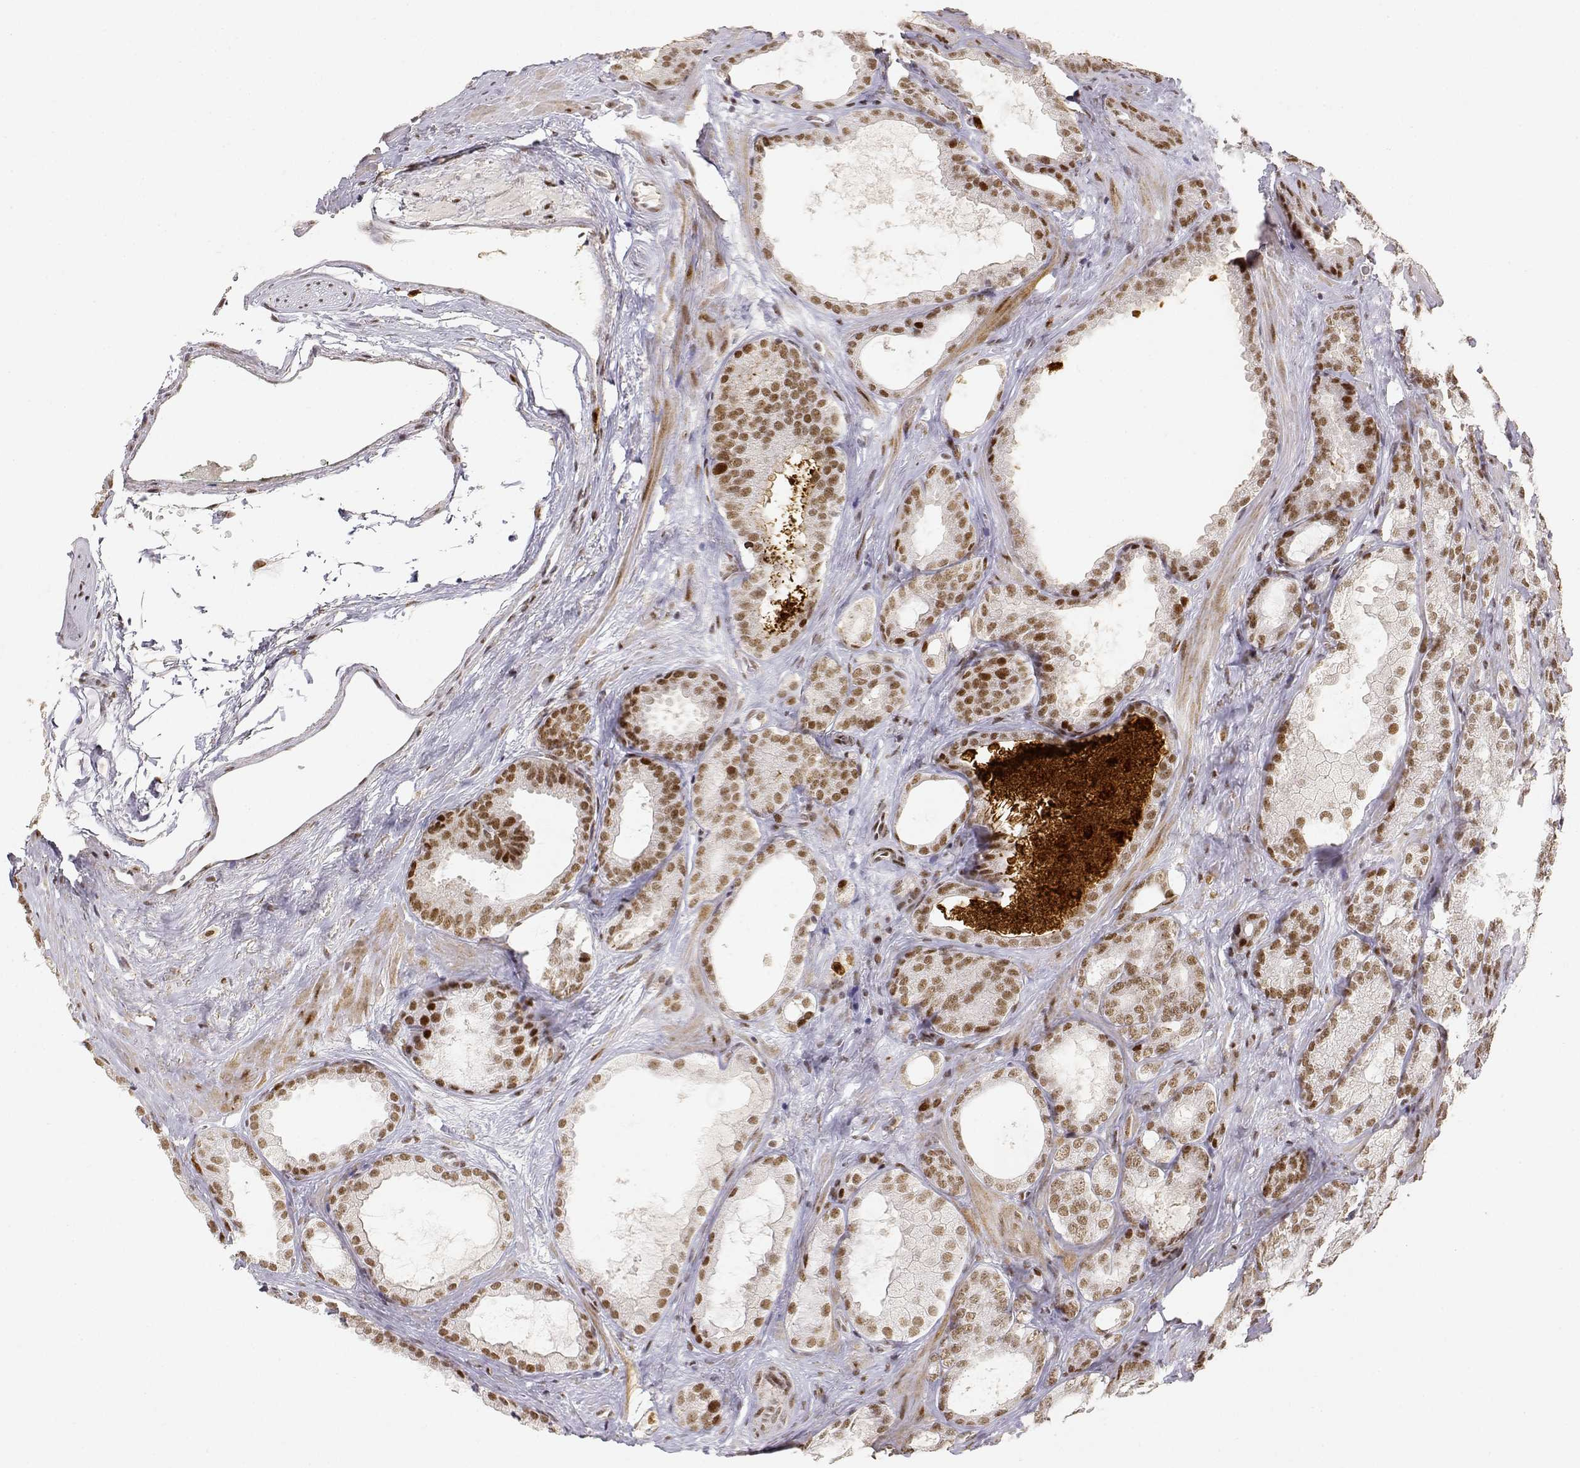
{"staining": {"intensity": "weak", "quantity": ">75%", "location": "nuclear"}, "tissue": "prostate cancer", "cell_type": "Tumor cells", "image_type": "cancer", "snomed": [{"axis": "morphology", "description": "Adenocarcinoma, High grade"}, {"axis": "topography", "description": "Prostate"}], "caption": "About >75% of tumor cells in prostate high-grade adenocarcinoma reveal weak nuclear protein staining as visualized by brown immunohistochemical staining.", "gene": "RSF1", "patient": {"sex": "male", "age": 64}}